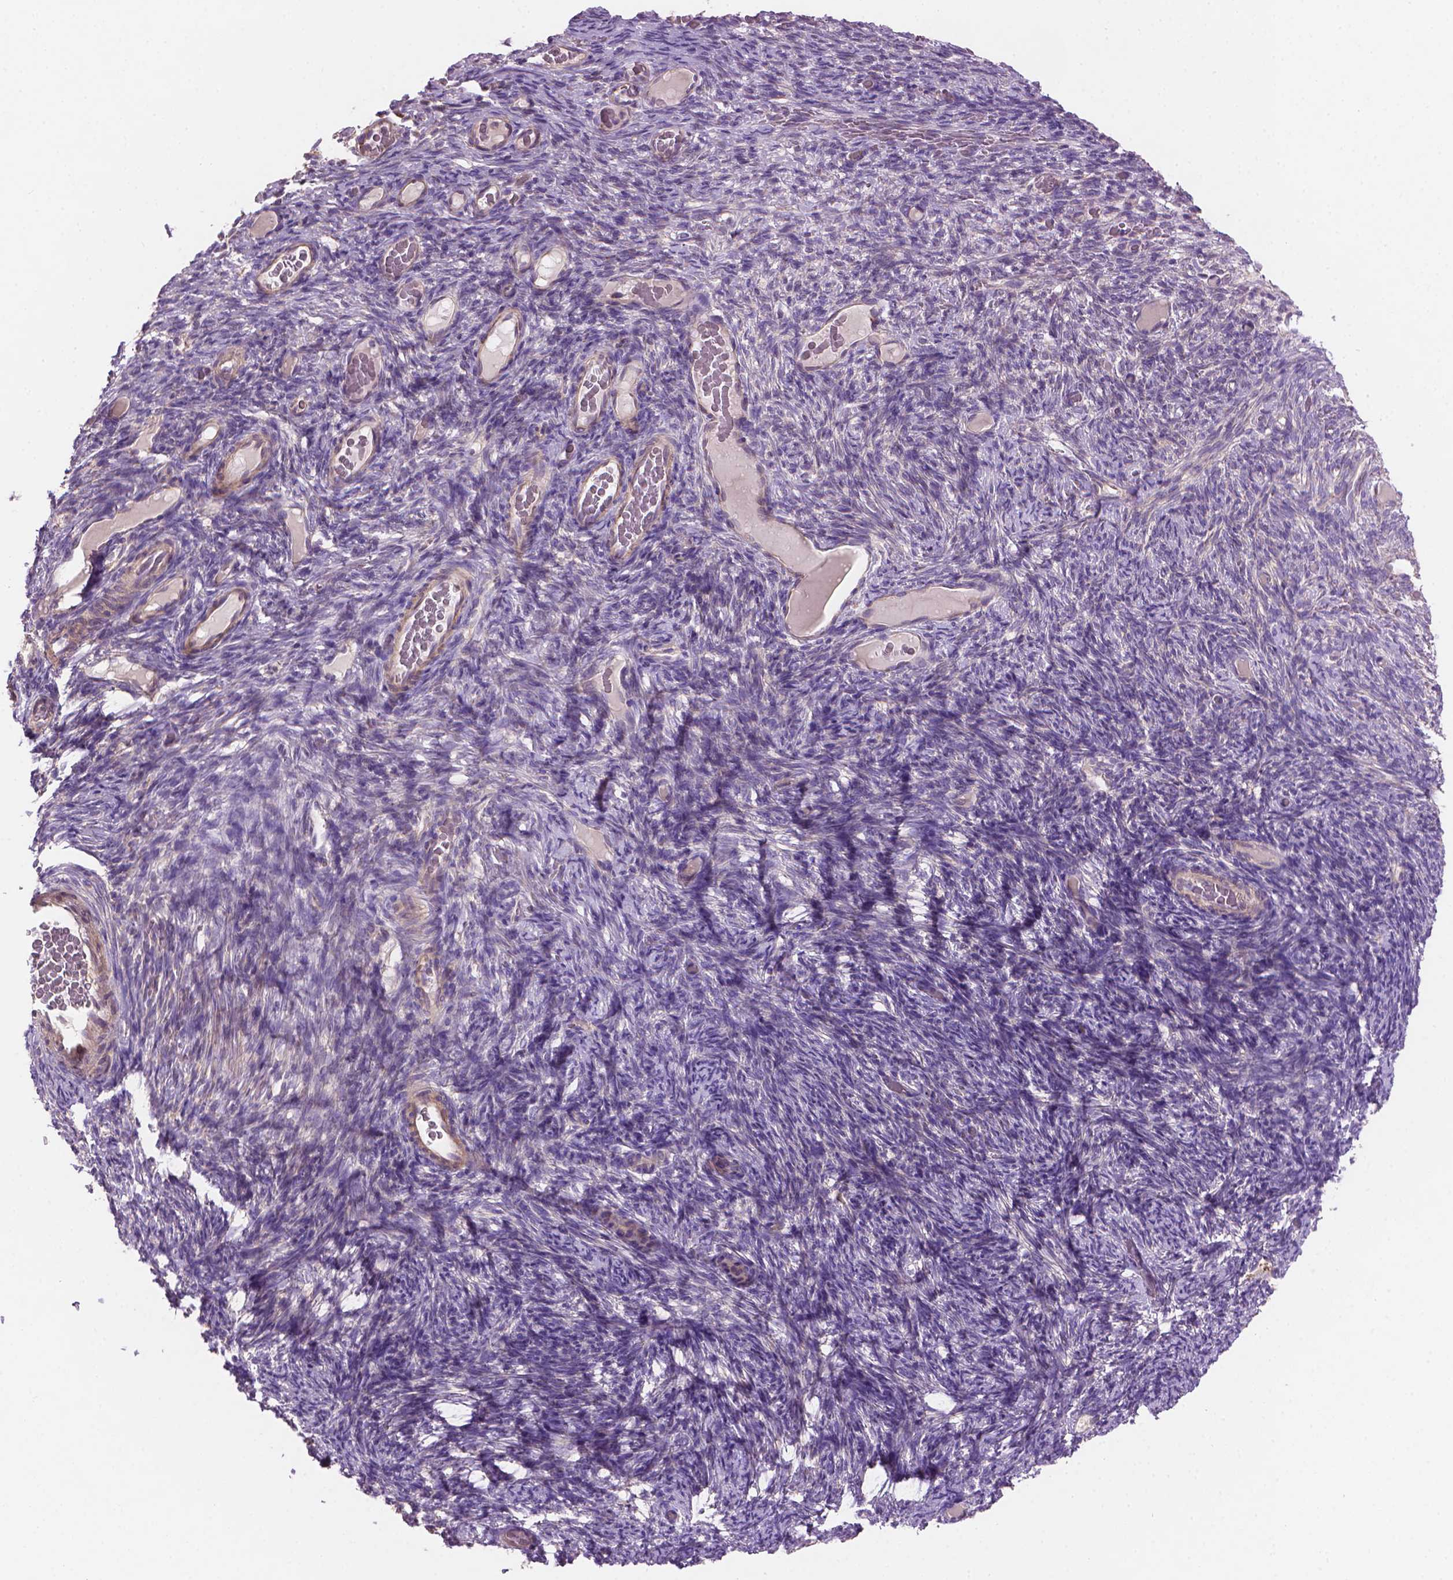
{"staining": {"intensity": "moderate", "quantity": "<25%", "location": "cytoplasmic/membranous"}, "tissue": "ovary", "cell_type": "Follicle cells", "image_type": "normal", "snomed": [{"axis": "morphology", "description": "Normal tissue, NOS"}, {"axis": "topography", "description": "Ovary"}], "caption": "The micrograph shows a brown stain indicating the presence of a protein in the cytoplasmic/membranous of follicle cells in ovary.", "gene": "TTC29", "patient": {"sex": "female", "age": 34}}